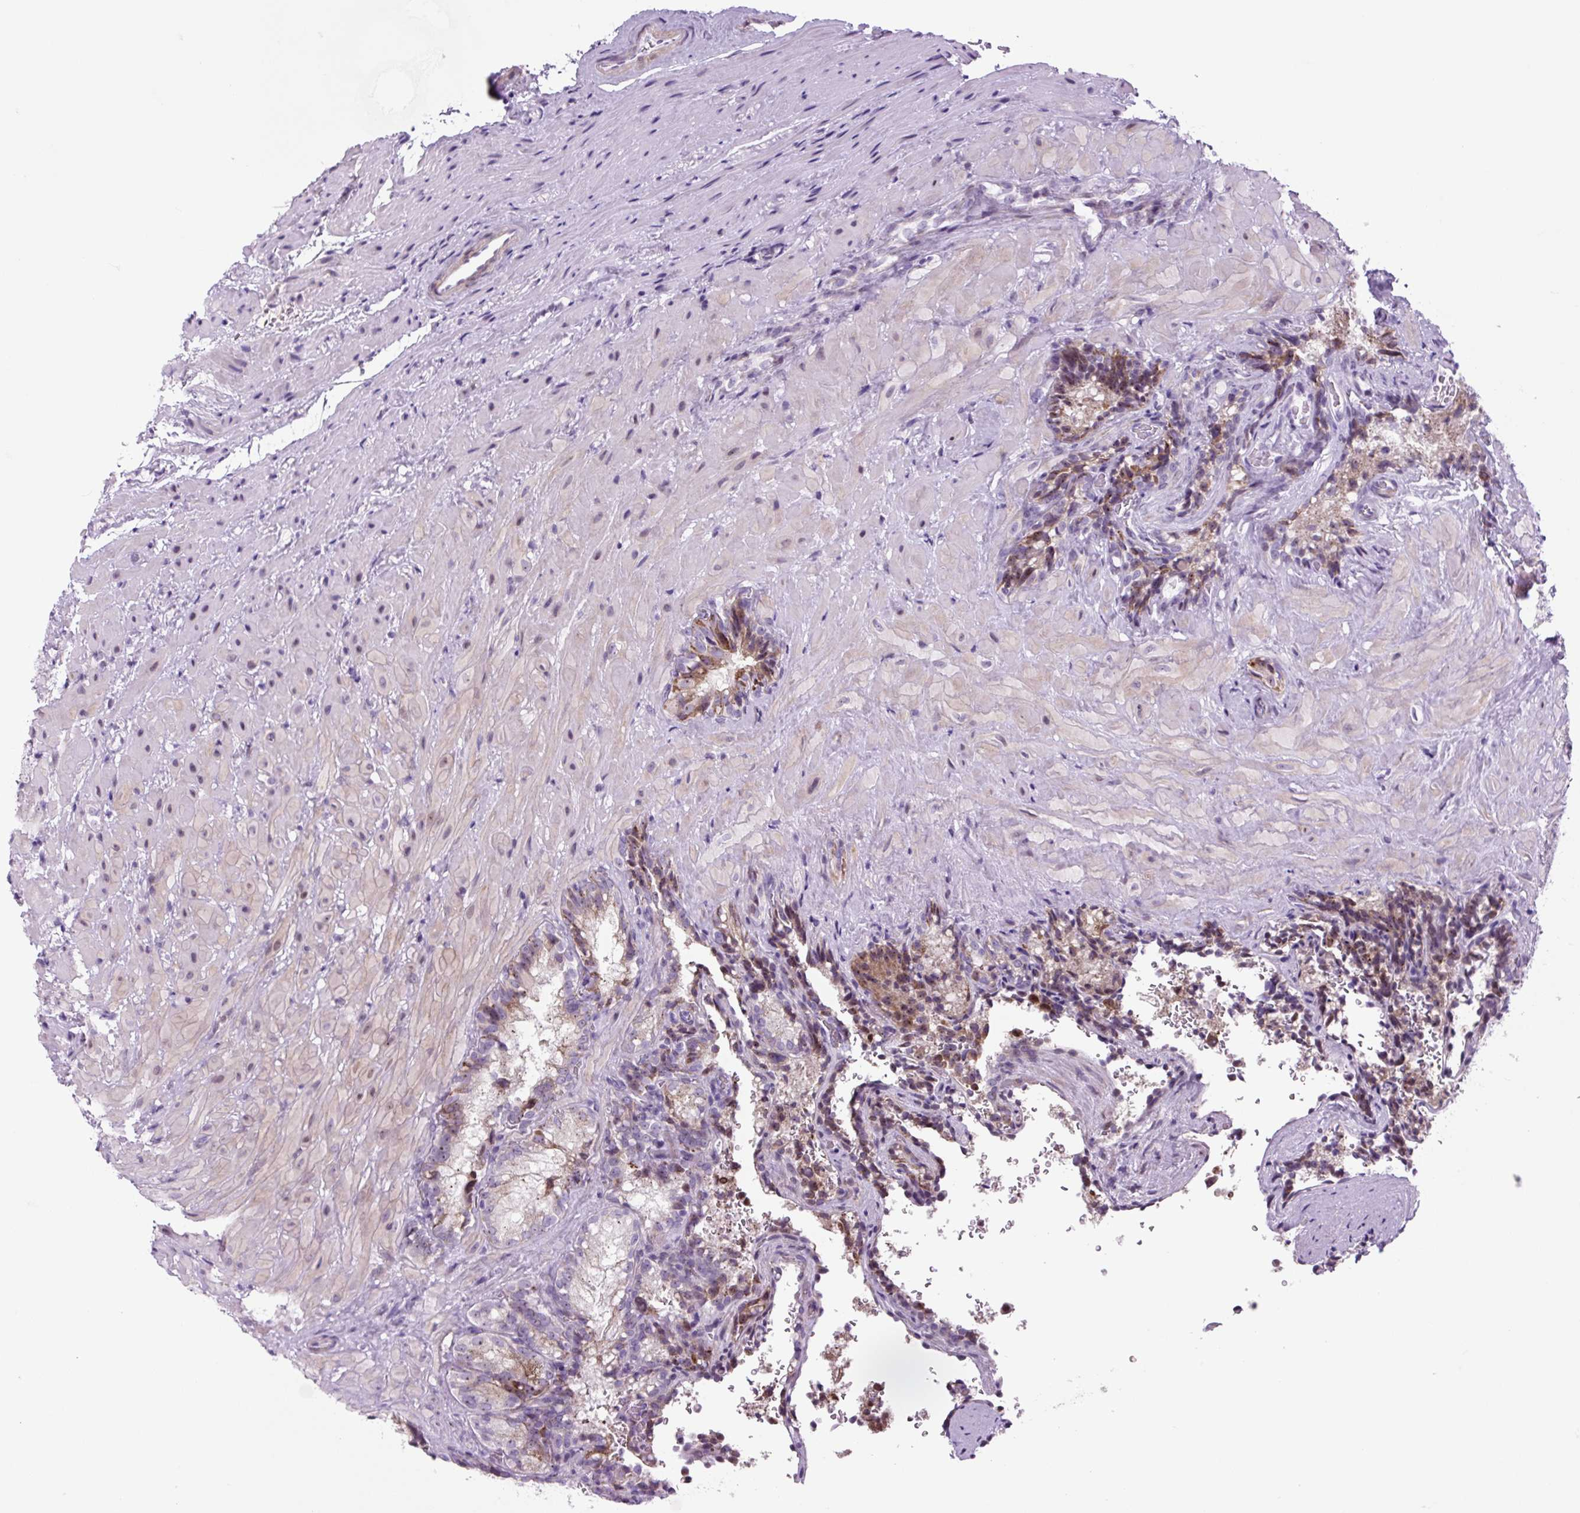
{"staining": {"intensity": "moderate", "quantity": "25%-75%", "location": "cytoplasmic/membranous,nuclear"}, "tissue": "seminal vesicle", "cell_type": "Glandular cells", "image_type": "normal", "snomed": [{"axis": "morphology", "description": "Normal tissue, NOS"}, {"axis": "topography", "description": "Seminal veicle"}], "caption": "Normal seminal vesicle demonstrates moderate cytoplasmic/membranous,nuclear expression in approximately 25%-75% of glandular cells The protein is shown in brown color, while the nuclei are stained blue..", "gene": "RRS1", "patient": {"sex": "male", "age": 47}}